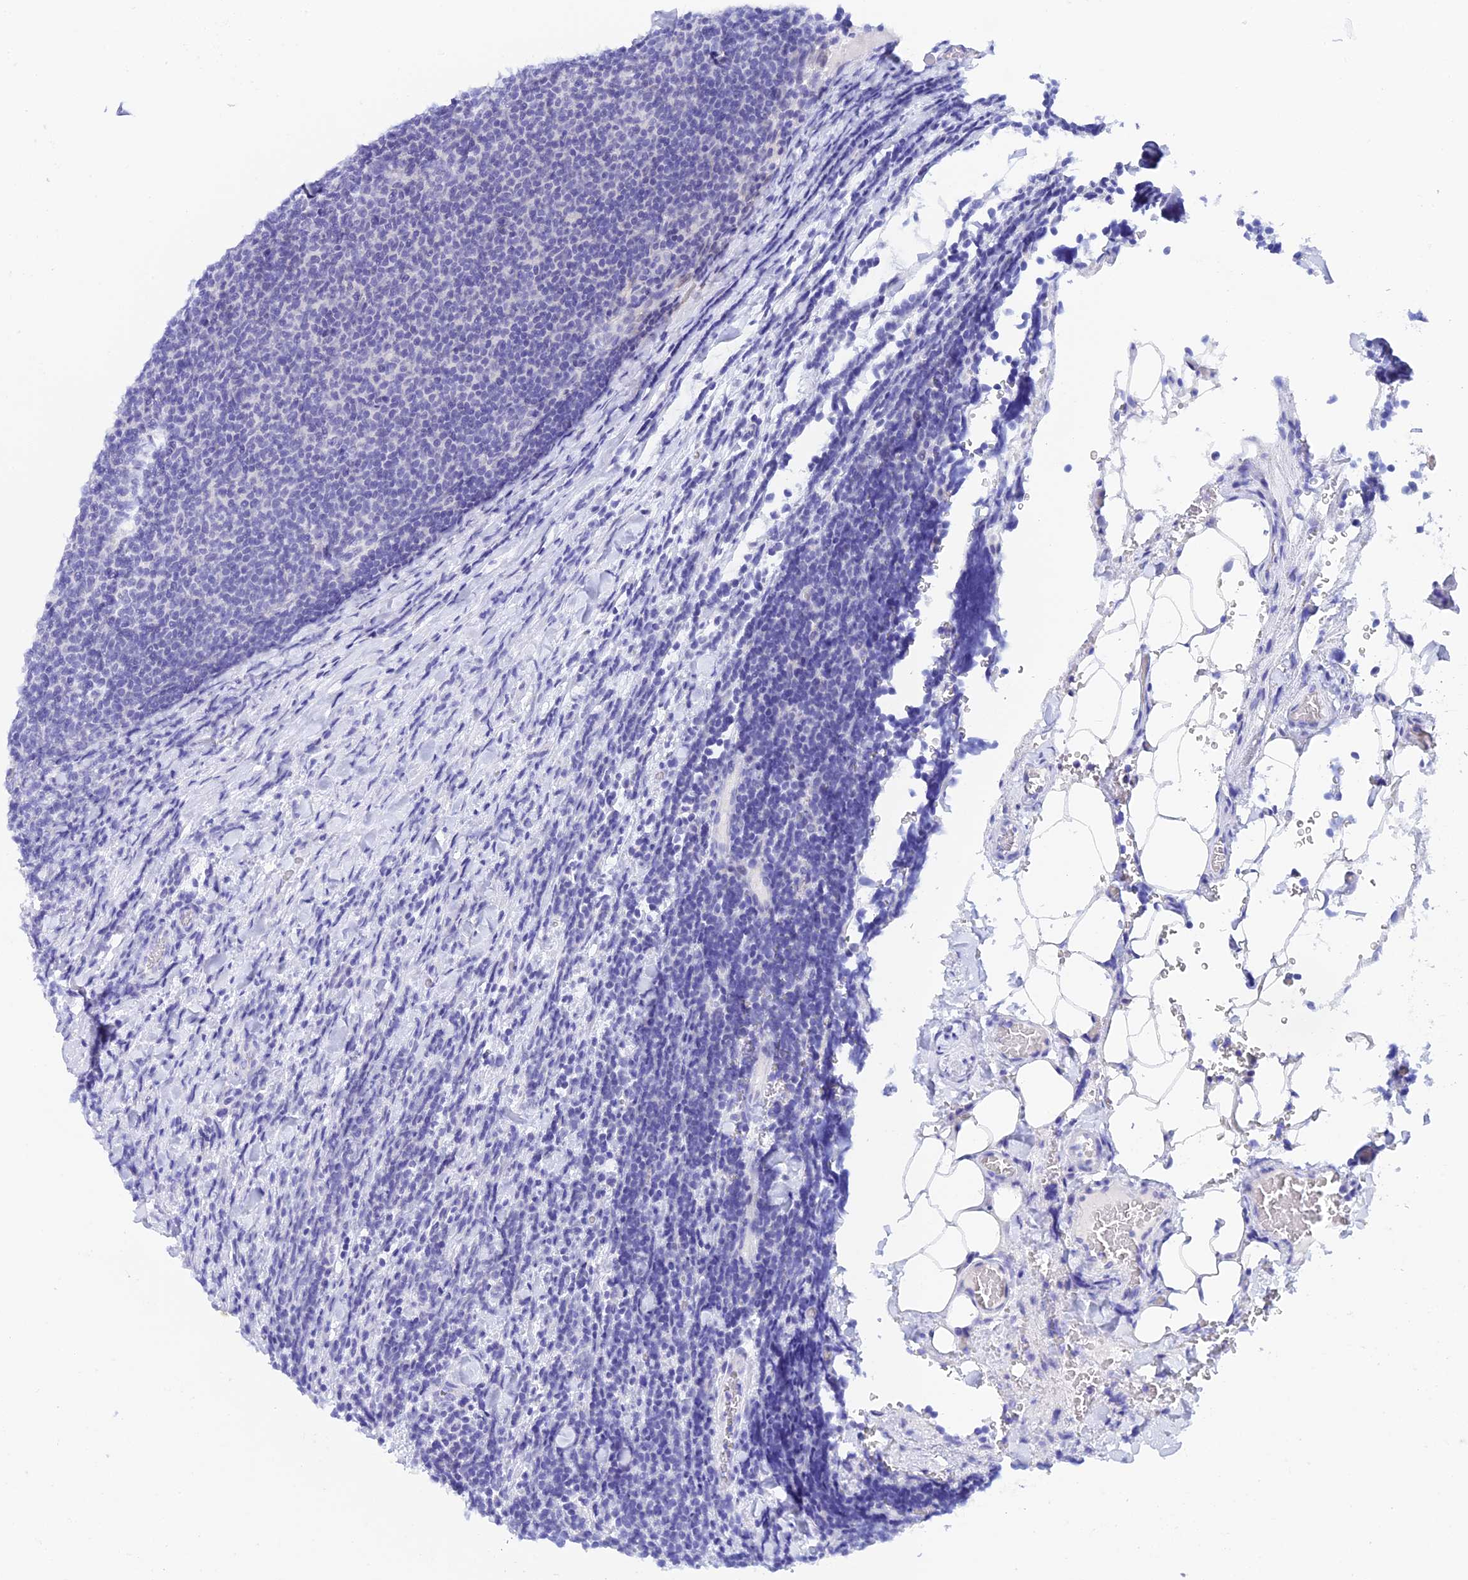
{"staining": {"intensity": "negative", "quantity": "none", "location": "none"}, "tissue": "lymphoma", "cell_type": "Tumor cells", "image_type": "cancer", "snomed": [{"axis": "morphology", "description": "Malignant lymphoma, non-Hodgkin's type, Low grade"}, {"axis": "topography", "description": "Lymph node"}], "caption": "This is an immunohistochemistry (IHC) photomicrograph of low-grade malignant lymphoma, non-Hodgkin's type. There is no positivity in tumor cells.", "gene": "RASGEF1B", "patient": {"sex": "male", "age": 66}}